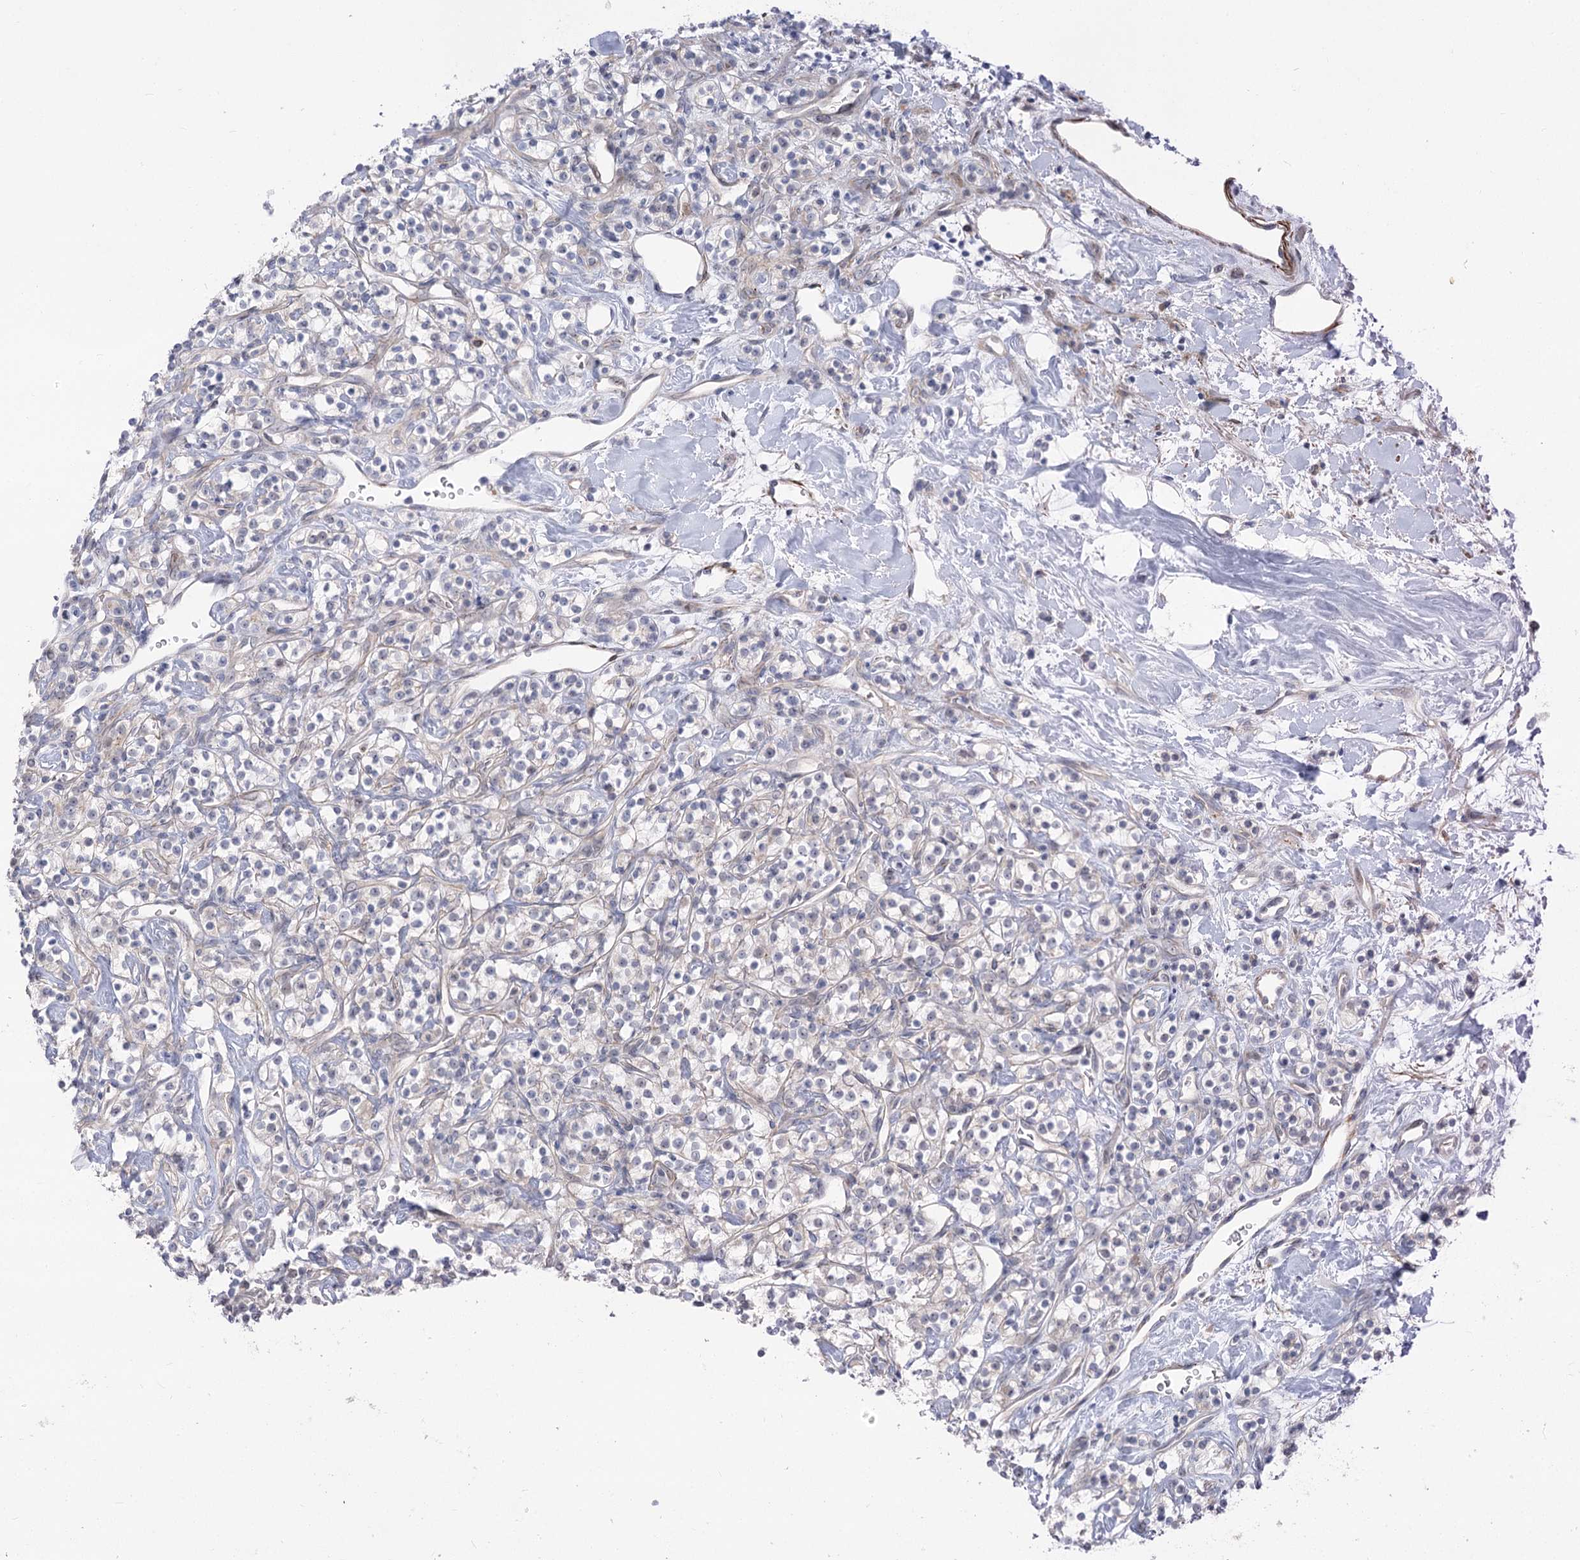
{"staining": {"intensity": "negative", "quantity": "none", "location": "none"}, "tissue": "renal cancer", "cell_type": "Tumor cells", "image_type": "cancer", "snomed": [{"axis": "morphology", "description": "Adenocarcinoma, NOS"}, {"axis": "topography", "description": "Kidney"}], "caption": "A histopathology image of human adenocarcinoma (renal) is negative for staining in tumor cells. (Immunohistochemistry, brightfield microscopy, high magnification).", "gene": "ARSI", "patient": {"sex": "male", "age": 77}}